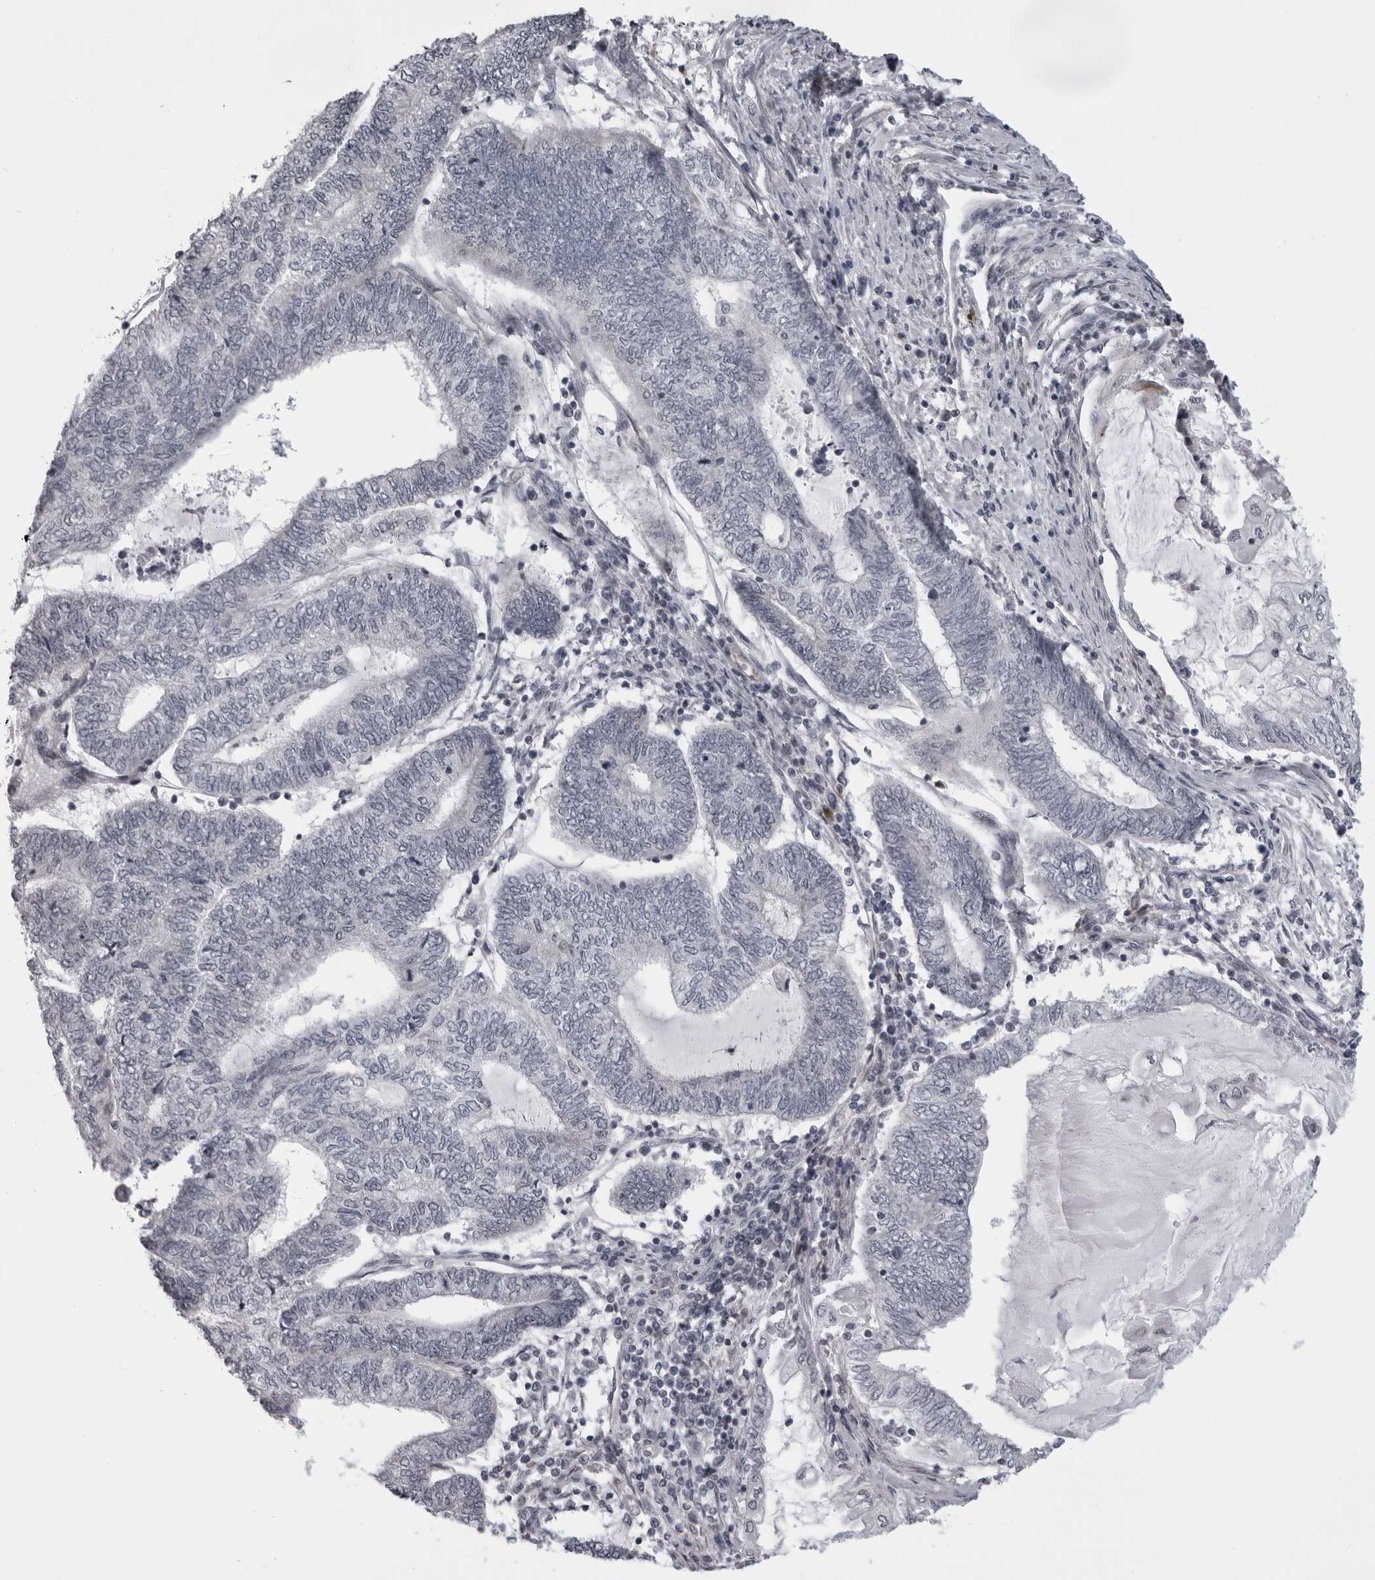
{"staining": {"intensity": "negative", "quantity": "none", "location": "none"}, "tissue": "endometrial cancer", "cell_type": "Tumor cells", "image_type": "cancer", "snomed": [{"axis": "morphology", "description": "Adenocarcinoma, NOS"}, {"axis": "topography", "description": "Uterus"}, {"axis": "topography", "description": "Endometrium"}], "caption": "This image is of endometrial cancer stained with immunohistochemistry to label a protein in brown with the nuclei are counter-stained blue. There is no positivity in tumor cells. (Stains: DAB IHC with hematoxylin counter stain, Microscopy: brightfield microscopy at high magnification).", "gene": "MAPK12", "patient": {"sex": "female", "age": 70}}